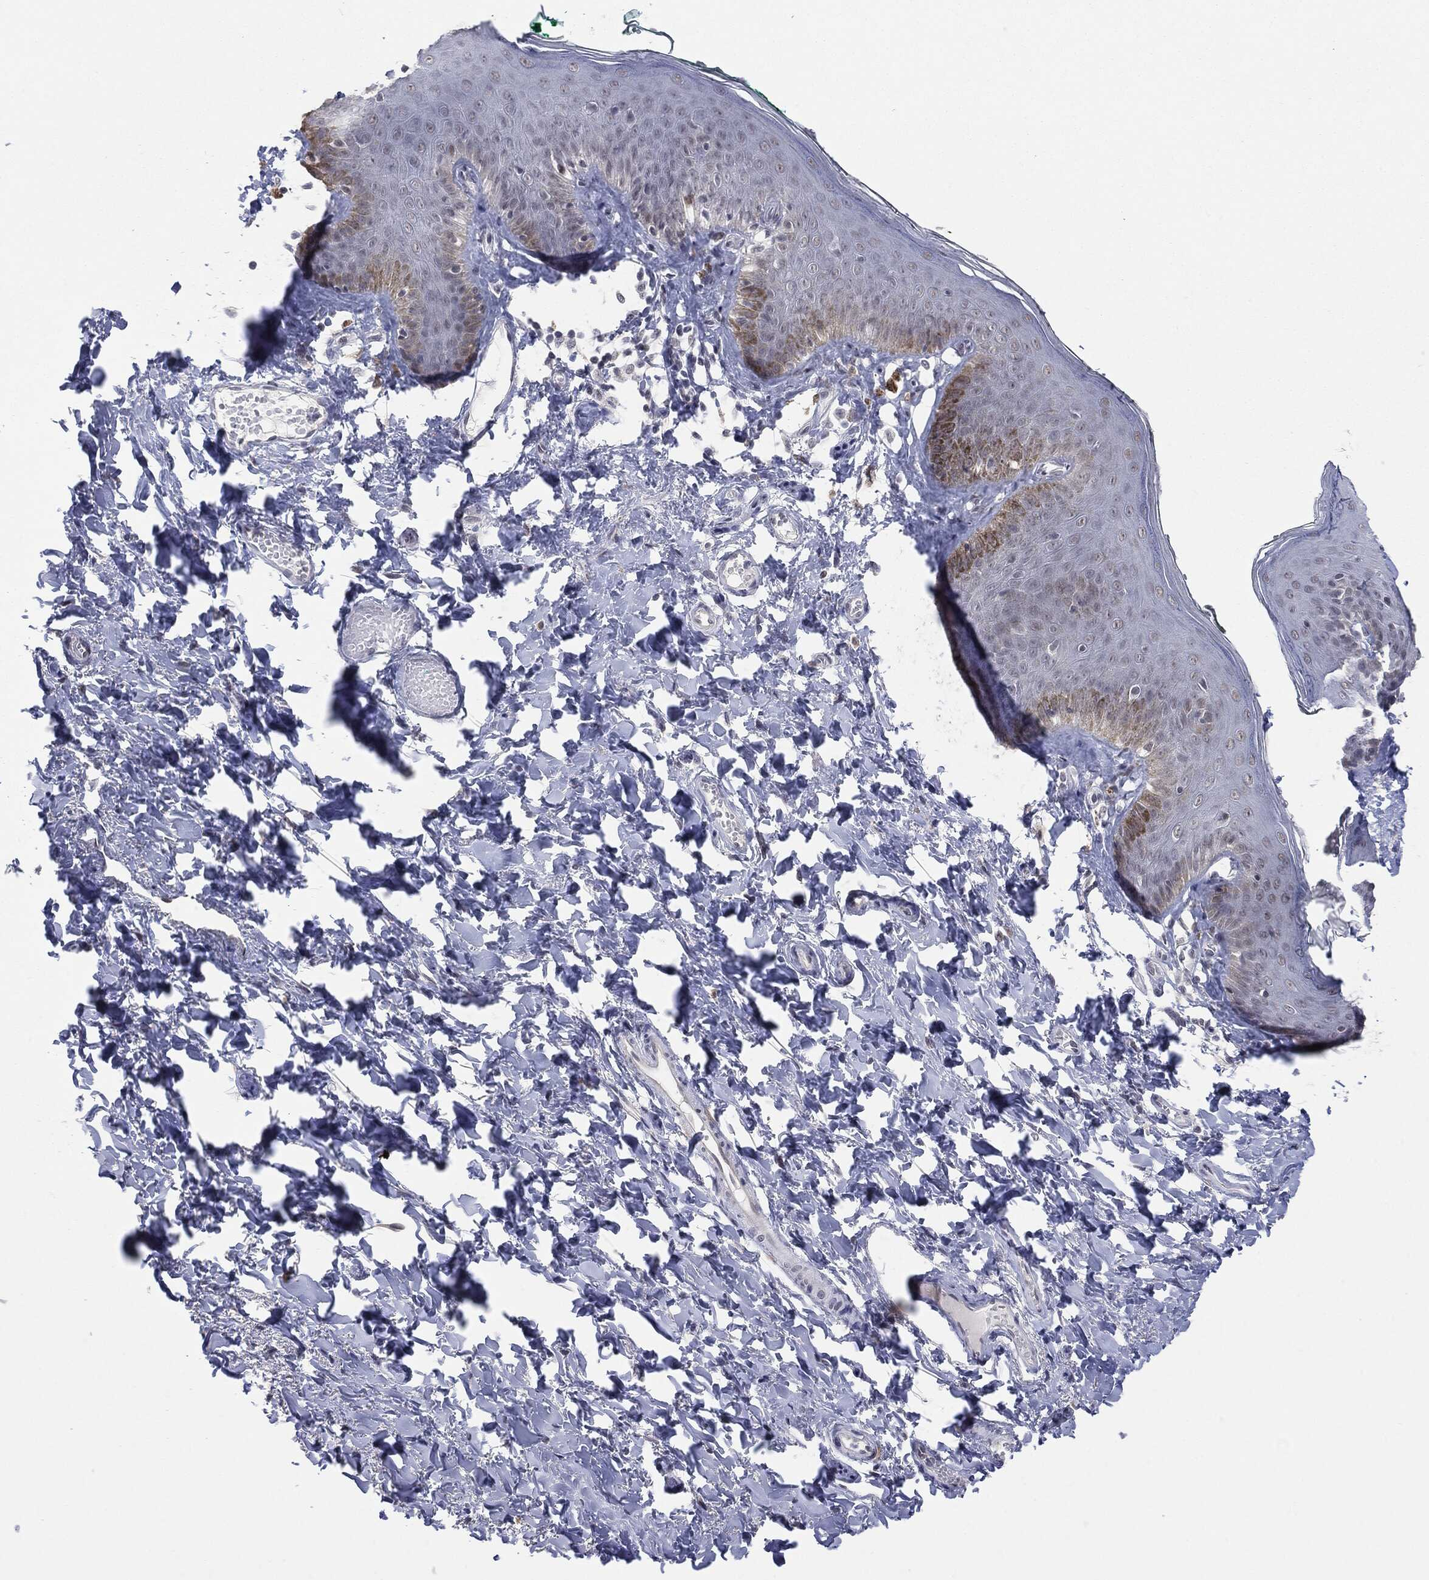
{"staining": {"intensity": "negative", "quantity": "none", "location": "none"}, "tissue": "vagina", "cell_type": "Squamous epithelial cells", "image_type": "normal", "snomed": [{"axis": "morphology", "description": "Normal tissue, NOS"}, {"axis": "topography", "description": "Vagina"}], "caption": "There is no significant expression in squamous epithelial cells of vagina. The staining was performed using DAB (3,3'-diaminobenzidine) to visualize the protein expression in brown, while the nuclei were stained in blue with hematoxylin (Magnification: 20x).", "gene": "SLC5A5", "patient": {"sex": "female", "age": 66}}